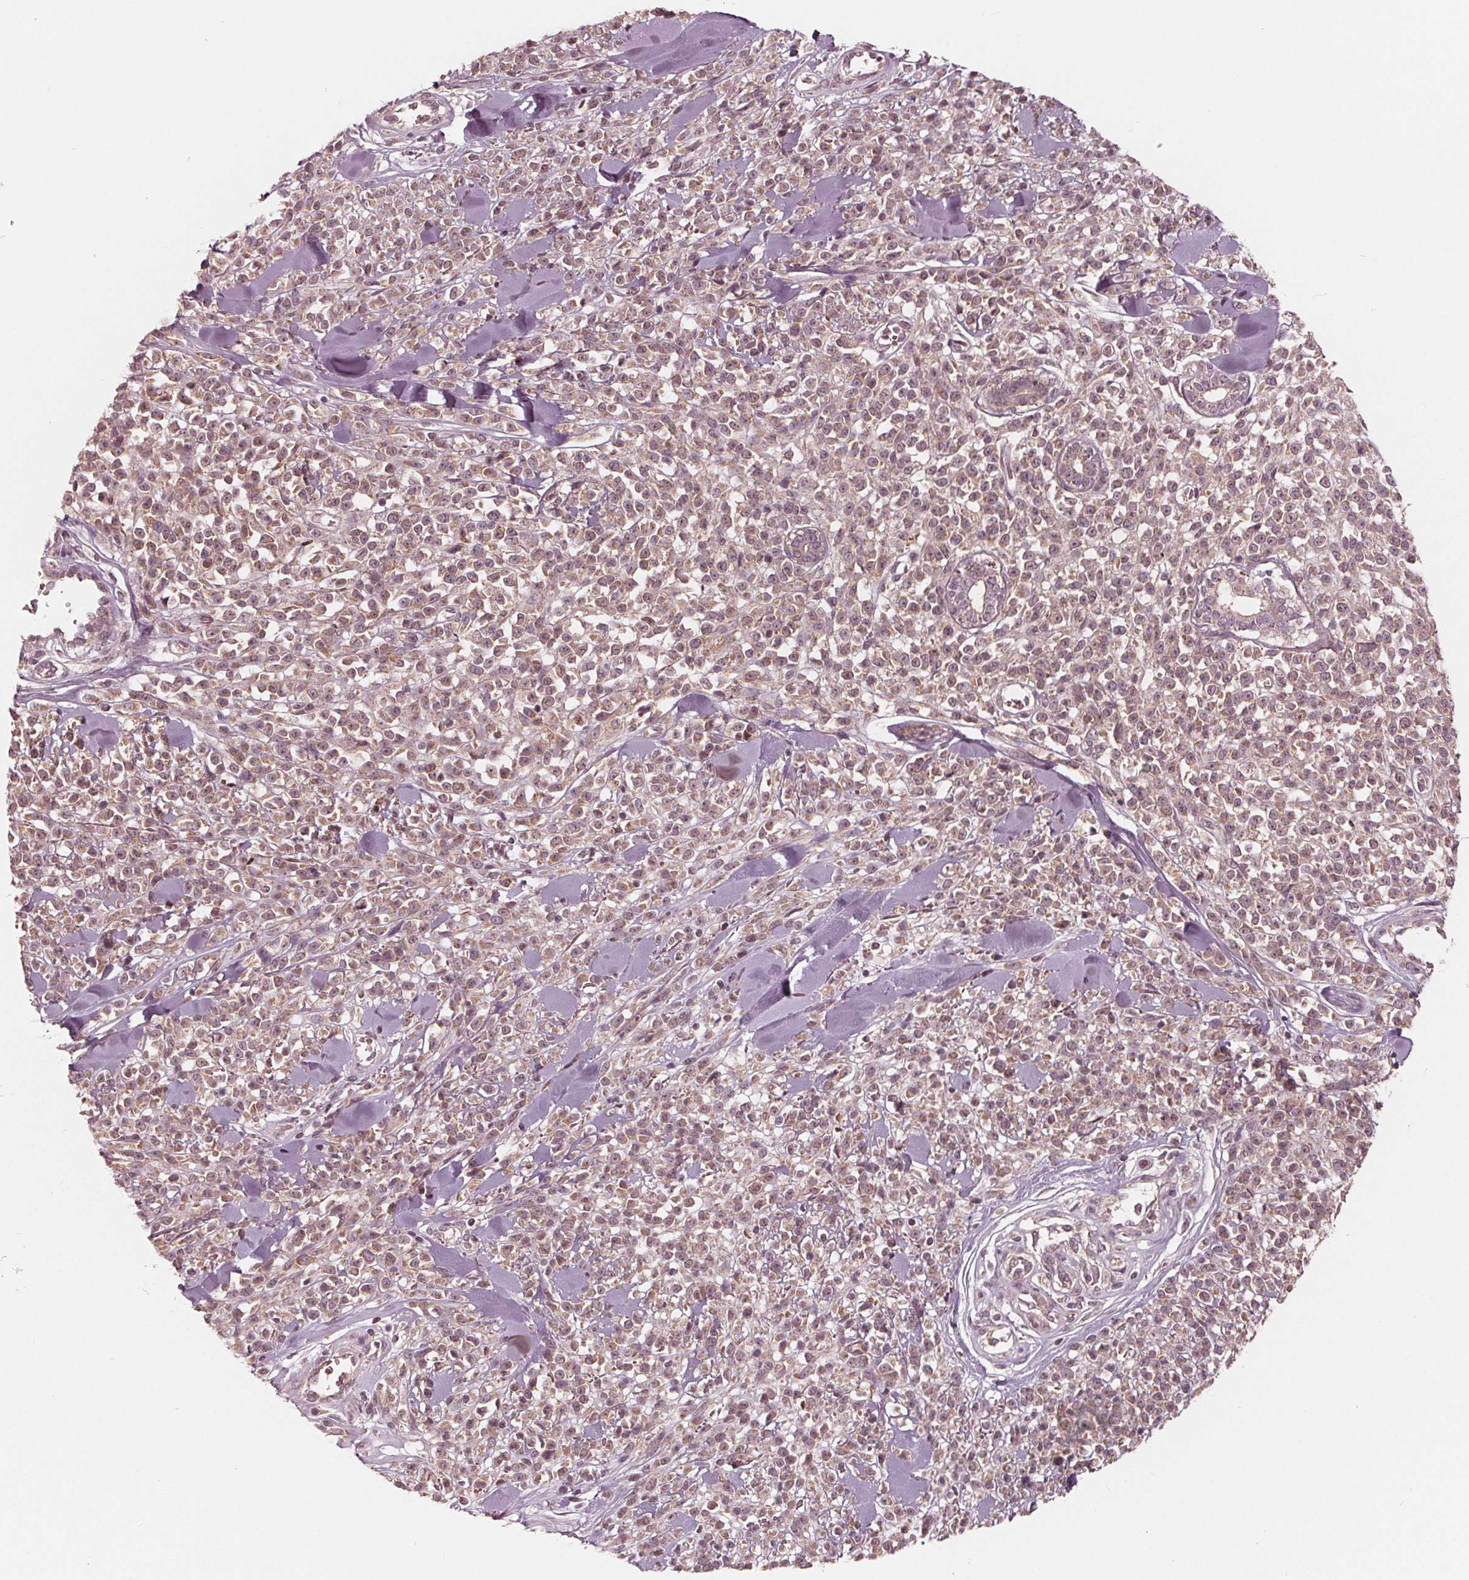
{"staining": {"intensity": "weak", "quantity": ">75%", "location": "cytoplasmic/membranous,nuclear"}, "tissue": "melanoma", "cell_type": "Tumor cells", "image_type": "cancer", "snomed": [{"axis": "morphology", "description": "Malignant melanoma, NOS"}, {"axis": "topography", "description": "Skin"}, {"axis": "topography", "description": "Skin of trunk"}], "caption": "IHC (DAB (3,3'-diaminobenzidine)) staining of human malignant melanoma shows weak cytoplasmic/membranous and nuclear protein staining in approximately >75% of tumor cells.", "gene": "UBALD1", "patient": {"sex": "male", "age": 74}}